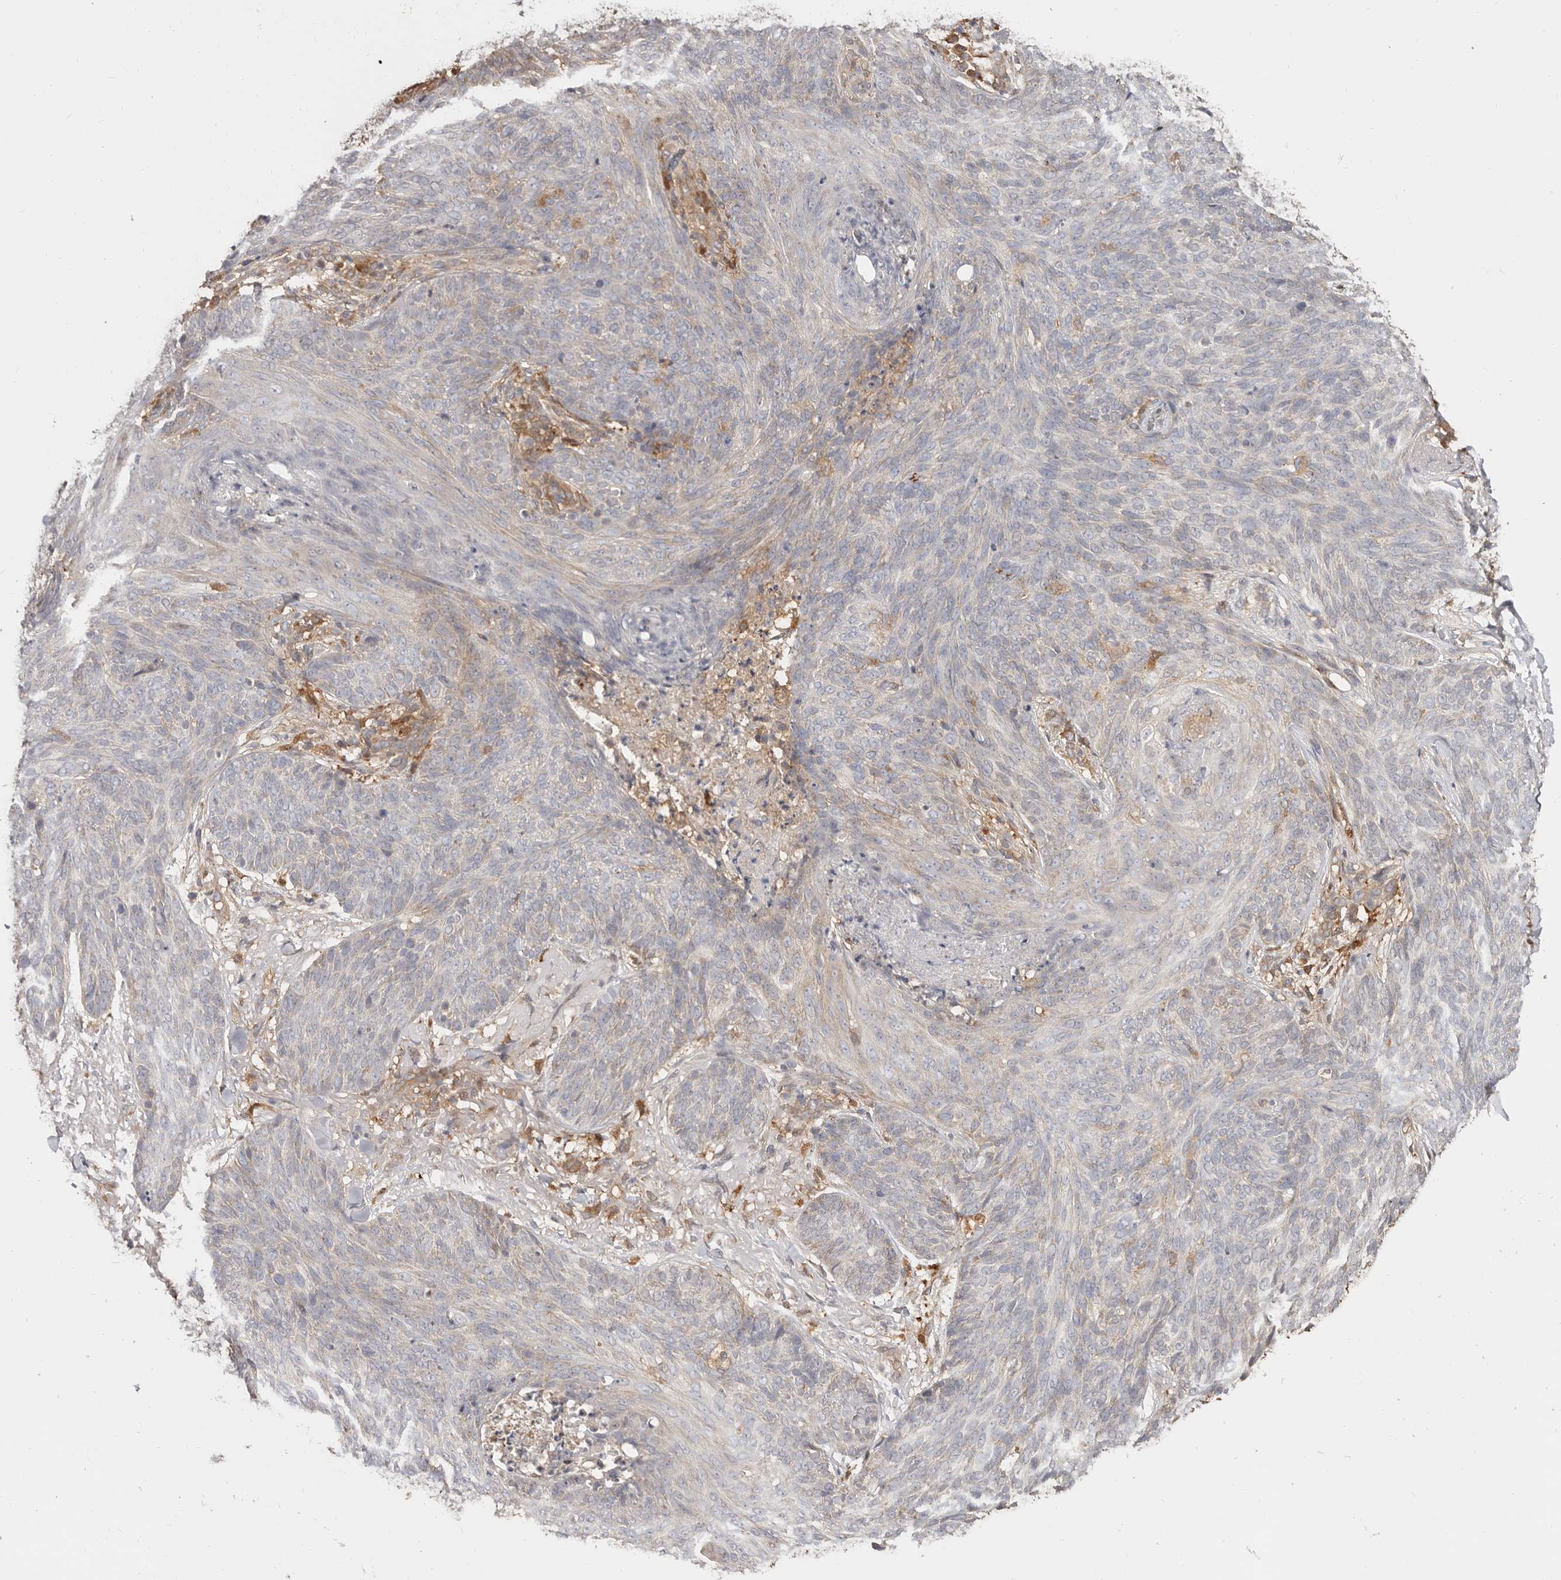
{"staining": {"intensity": "negative", "quantity": "none", "location": "none"}, "tissue": "skin cancer", "cell_type": "Tumor cells", "image_type": "cancer", "snomed": [{"axis": "morphology", "description": "Basal cell carcinoma"}, {"axis": "topography", "description": "Skin"}], "caption": "Tumor cells show no significant staining in skin cancer. The staining is performed using DAB (3,3'-diaminobenzidine) brown chromogen with nuclei counter-stained in using hematoxylin.", "gene": "LAP3", "patient": {"sex": "male", "age": 85}}